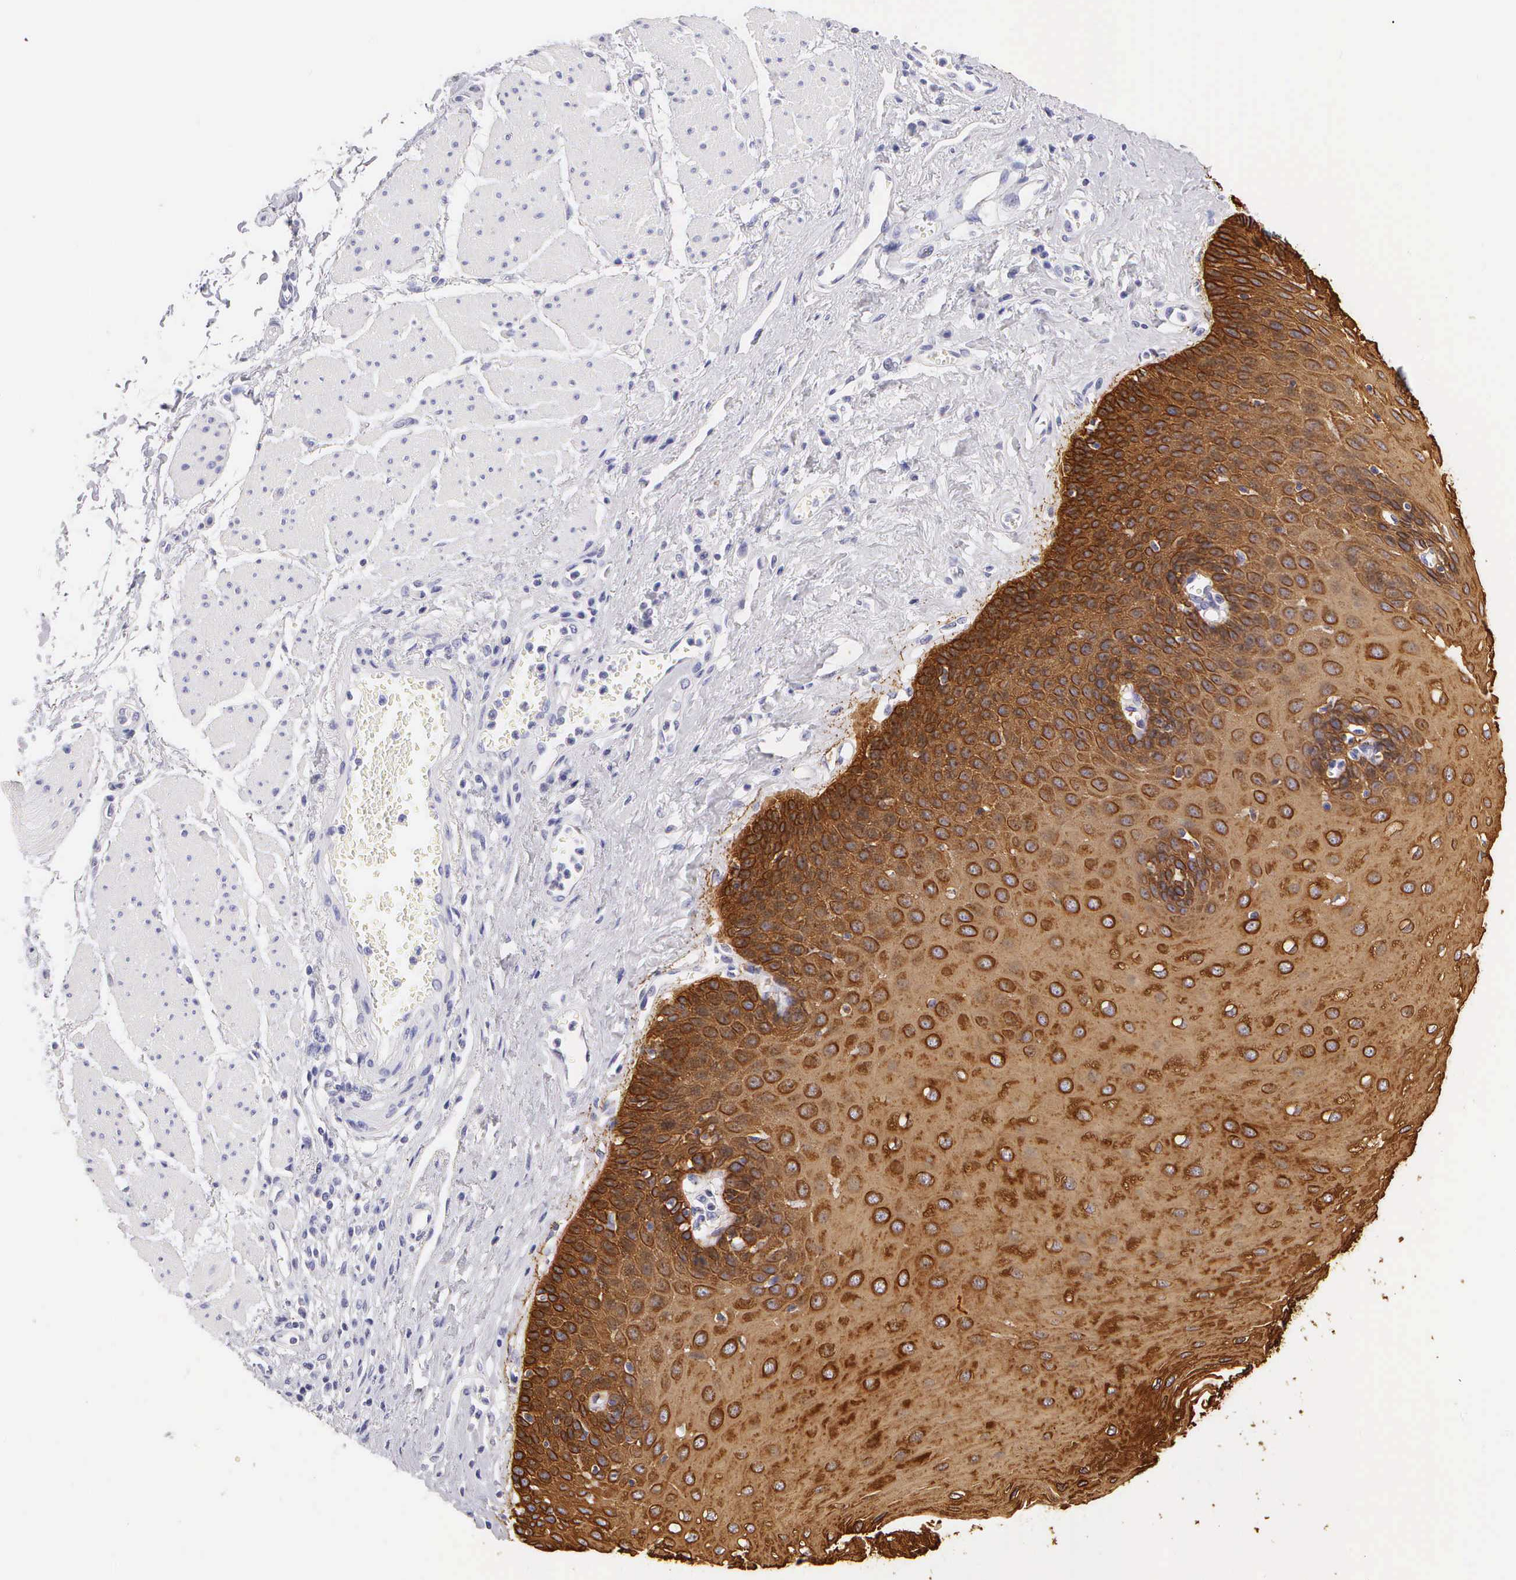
{"staining": {"intensity": "strong", "quantity": ">75%", "location": "cytoplasmic/membranous"}, "tissue": "esophagus", "cell_type": "Squamous epithelial cells", "image_type": "normal", "snomed": [{"axis": "morphology", "description": "Normal tissue, NOS"}, {"axis": "topography", "description": "Esophagus"}], "caption": "IHC of benign esophagus reveals high levels of strong cytoplasmic/membranous expression in about >75% of squamous epithelial cells.", "gene": "KRT17", "patient": {"sex": "male", "age": 65}}